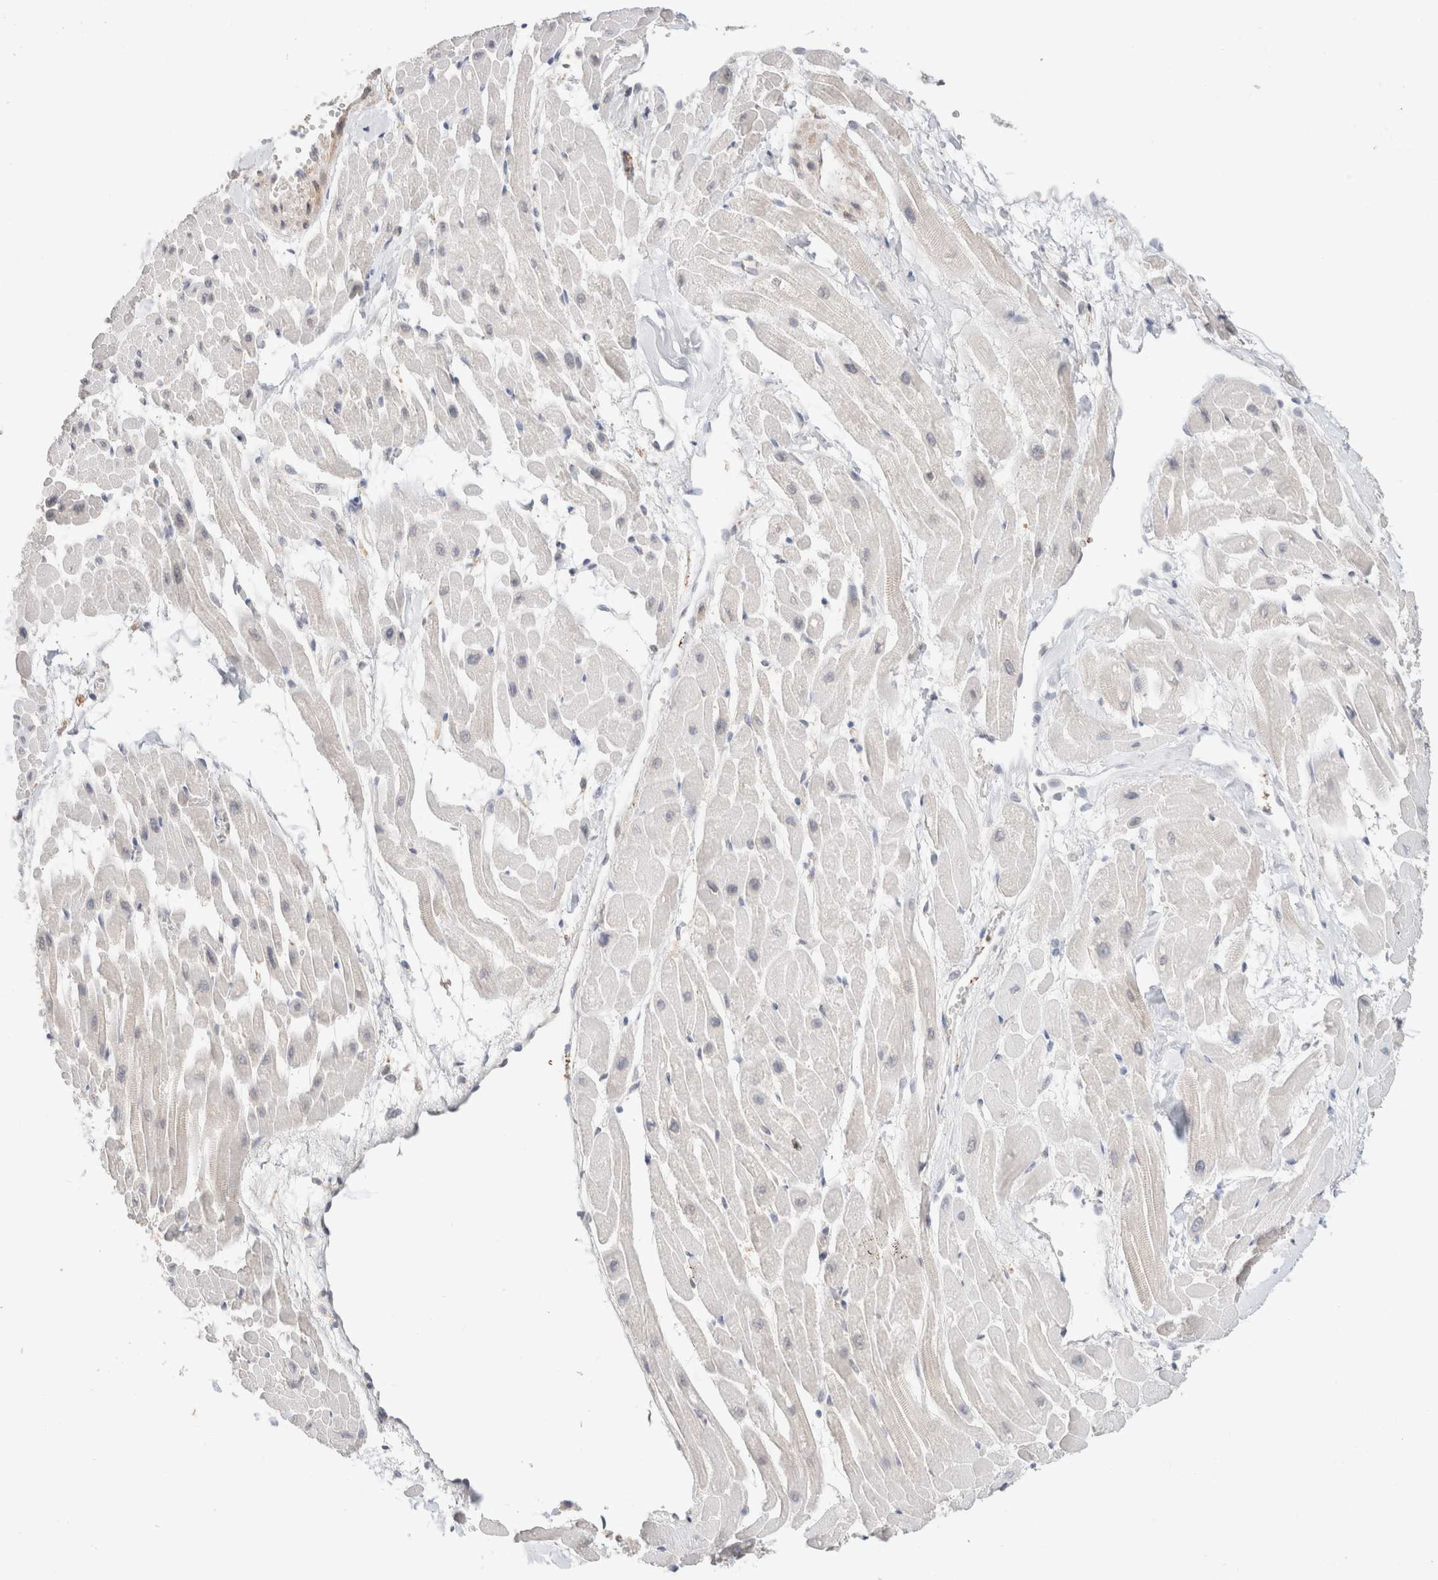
{"staining": {"intensity": "weak", "quantity": "<25%", "location": "cytoplasmic/membranous"}, "tissue": "heart muscle", "cell_type": "Cardiomyocytes", "image_type": "normal", "snomed": [{"axis": "morphology", "description": "Normal tissue, NOS"}, {"axis": "topography", "description": "Heart"}], "caption": "Human heart muscle stained for a protein using immunohistochemistry (IHC) exhibits no expression in cardiomyocytes.", "gene": "TRIM41", "patient": {"sex": "male", "age": 45}}